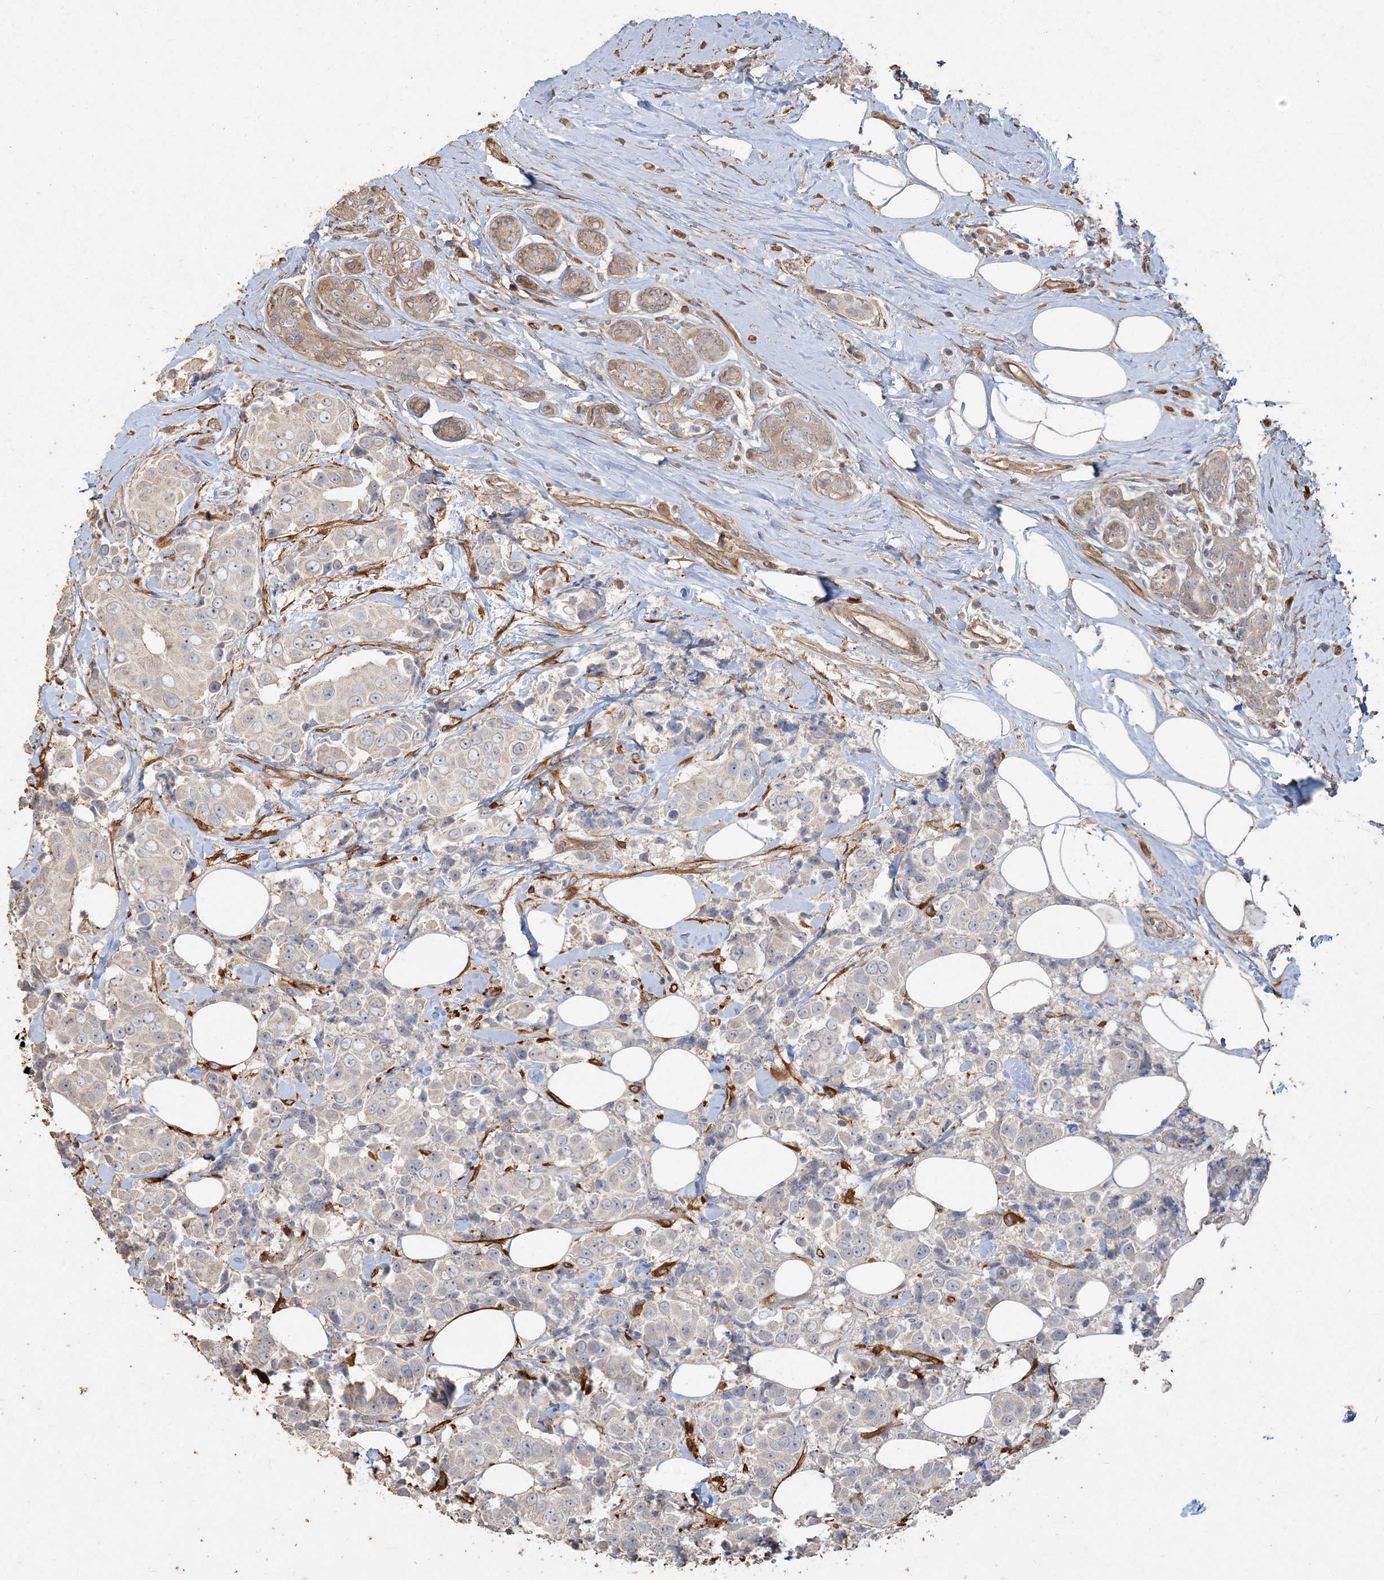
{"staining": {"intensity": "negative", "quantity": "none", "location": "none"}, "tissue": "breast cancer", "cell_type": "Tumor cells", "image_type": "cancer", "snomed": [{"axis": "morphology", "description": "Normal tissue, NOS"}, {"axis": "morphology", "description": "Duct carcinoma"}, {"axis": "topography", "description": "Breast"}], "caption": "Tumor cells are negative for brown protein staining in breast intraductal carcinoma. The staining is performed using DAB brown chromogen with nuclei counter-stained in using hematoxylin.", "gene": "RNF145", "patient": {"sex": "female", "age": 39}}